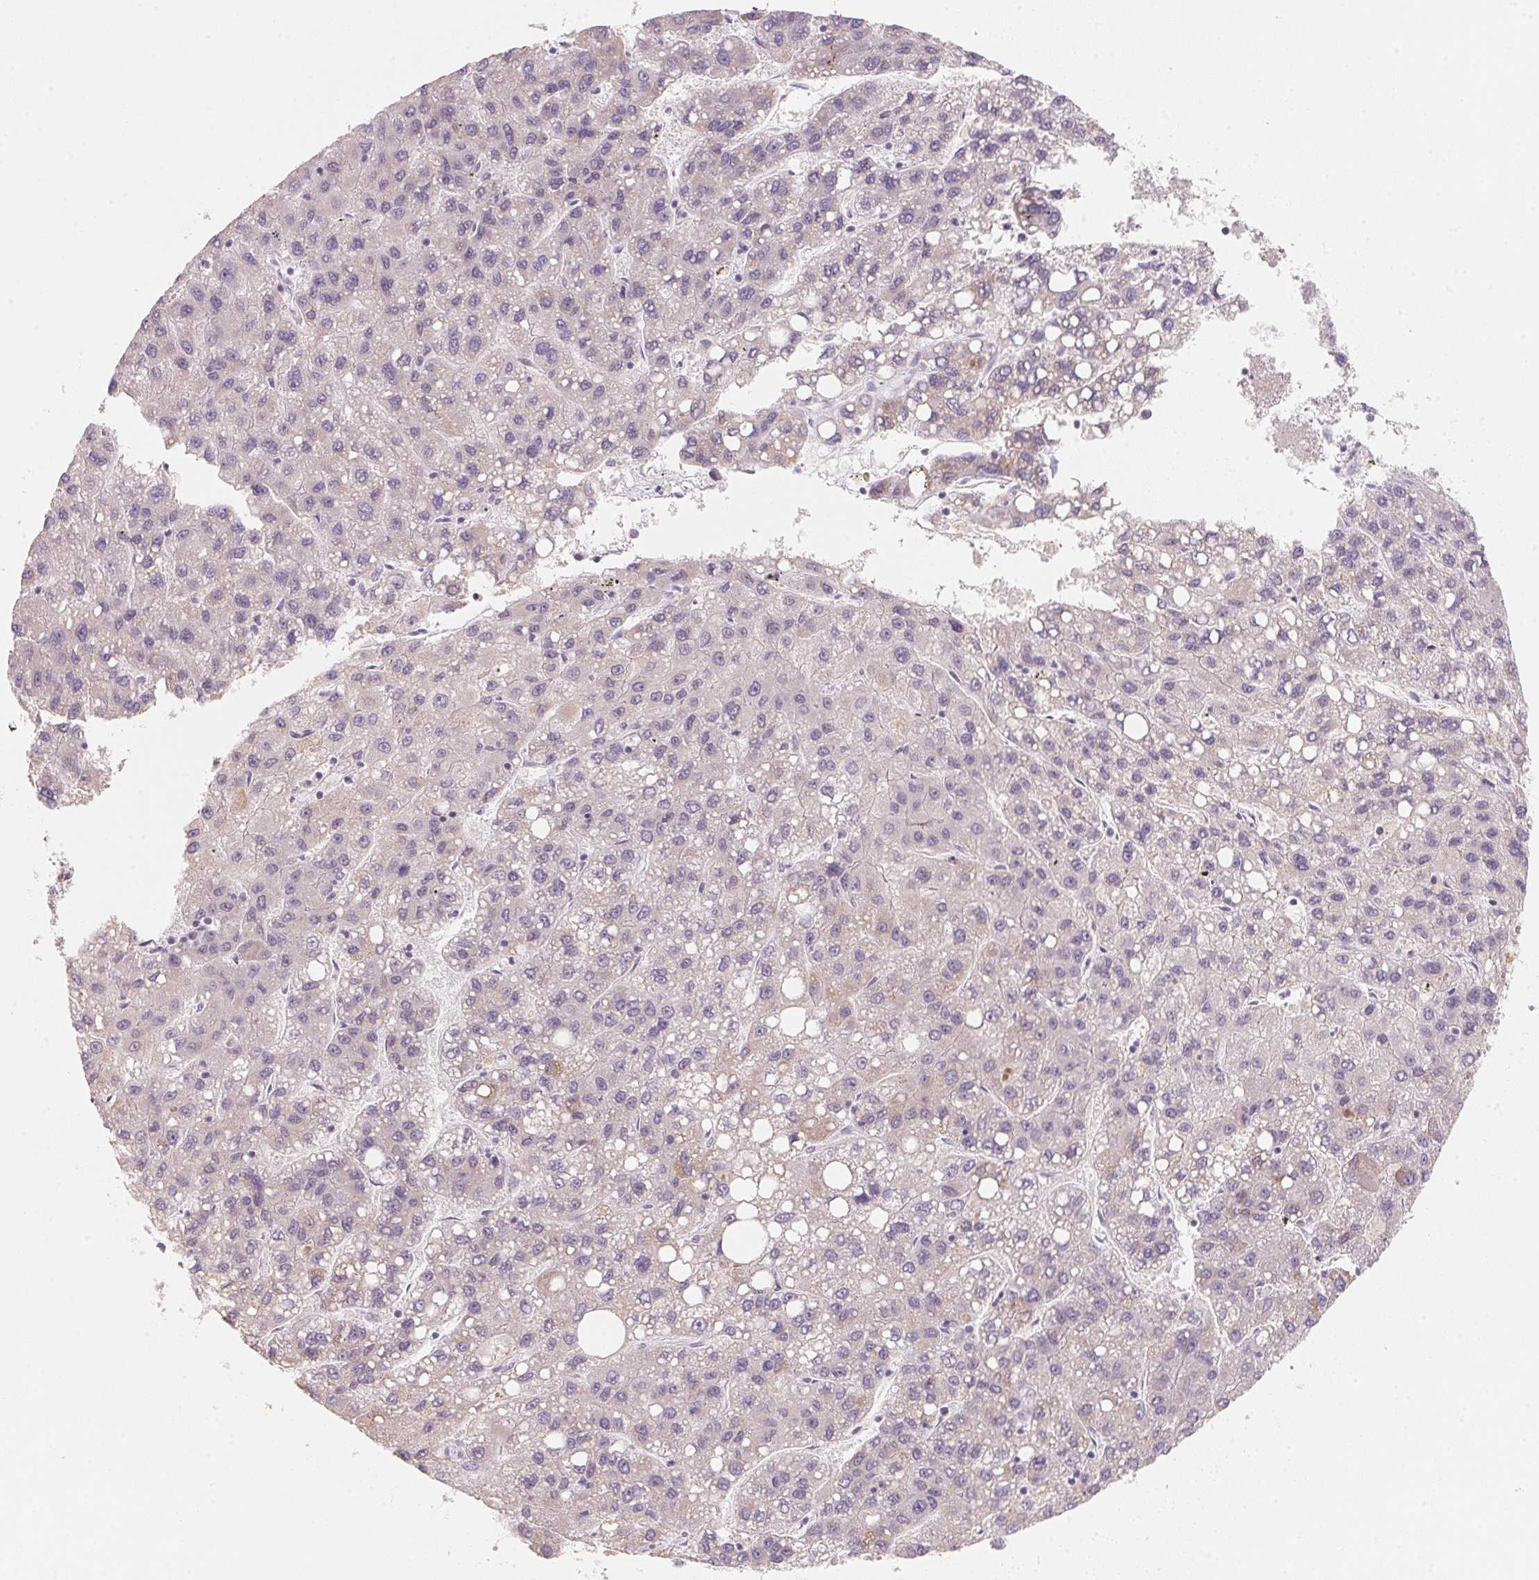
{"staining": {"intensity": "negative", "quantity": "none", "location": "none"}, "tissue": "liver cancer", "cell_type": "Tumor cells", "image_type": "cancer", "snomed": [{"axis": "morphology", "description": "Carcinoma, Hepatocellular, NOS"}, {"axis": "topography", "description": "Liver"}], "caption": "High power microscopy micrograph of an immunohistochemistry photomicrograph of liver hepatocellular carcinoma, revealing no significant staining in tumor cells.", "gene": "ANKRD31", "patient": {"sex": "female", "age": 82}}